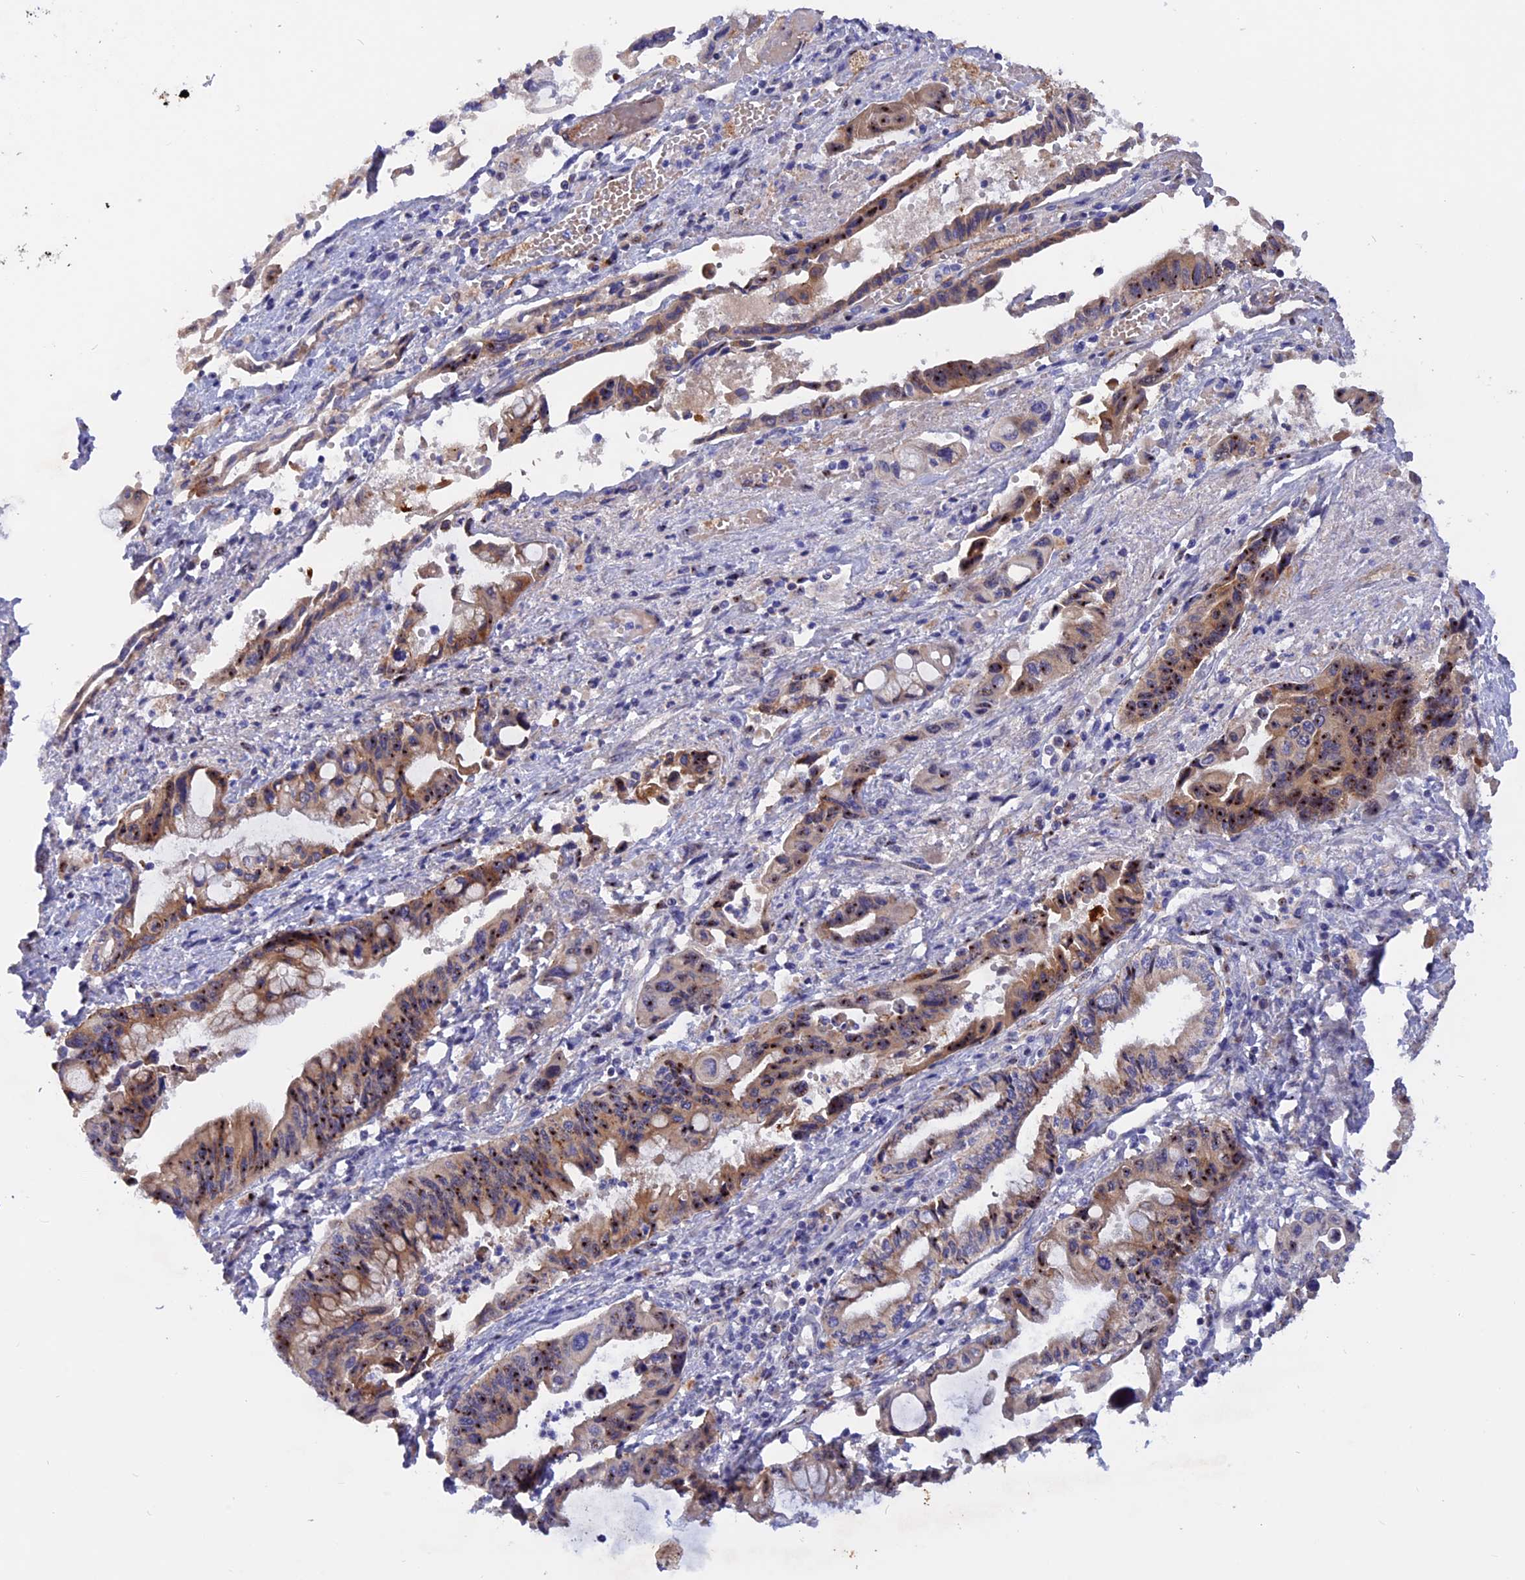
{"staining": {"intensity": "moderate", "quantity": ">75%", "location": "cytoplasmic/membranous,nuclear"}, "tissue": "pancreatic cancer", "cell_type": "Tumor cells", "image_type": "cancer", "snomed": [{"axis": "morphology", "description": "Adenocarcinoma, NOS"}, {"axis": "topography", "description": "Pancreas"}], "caption": "A brown stain highlights moderate cytoplasmic/membranous and nuclear staining of a protein in human pancreatic cancer tumor cells.", "gene": "GK5", "patient": {"sex": "female", "age": 50}}